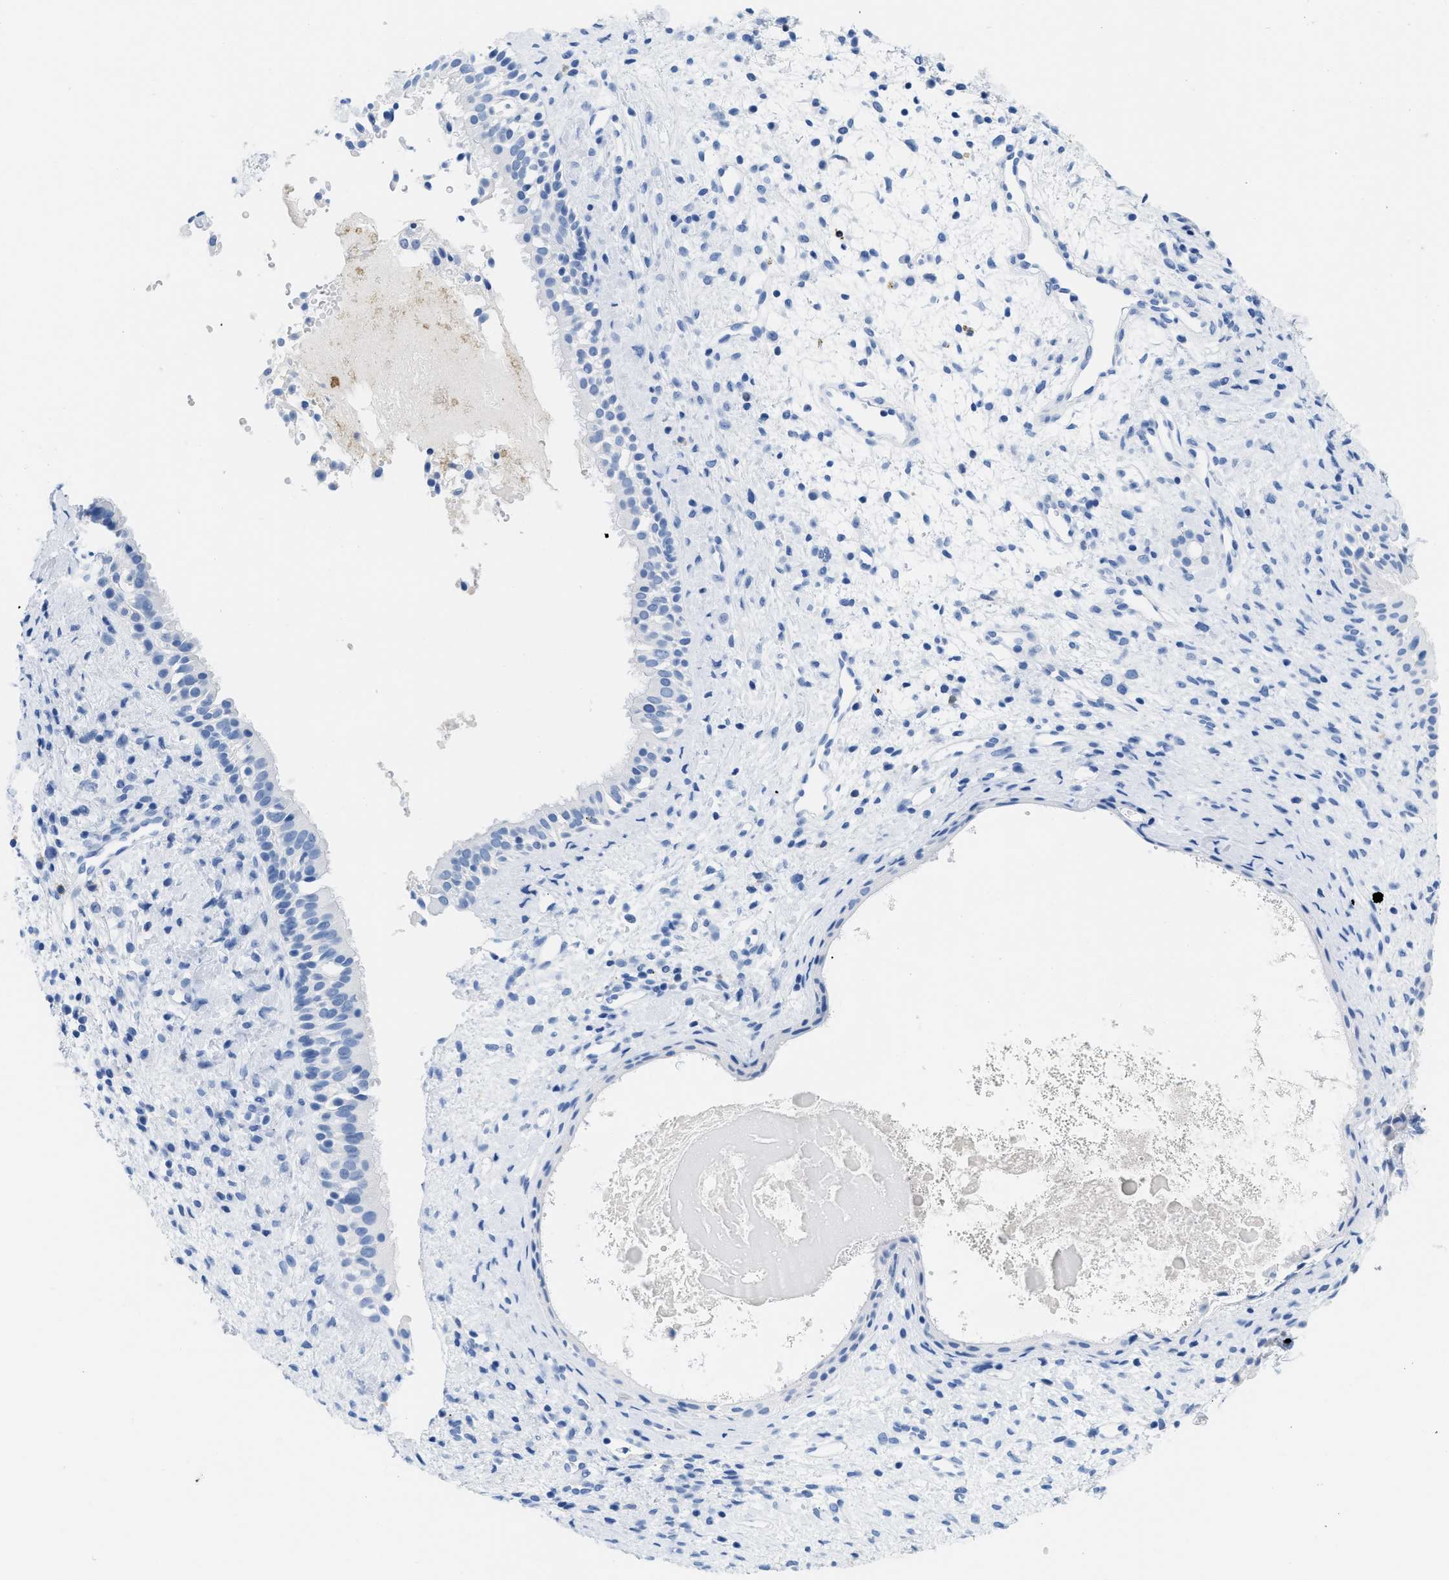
{"staining": {"intensity": "negative", "quantity": "none", "location": "none"}, "tissue": "nasopharynx", "cell_type": "Respiratory epithelial cells", "image_type": "normal", "snomed": [{"axis": "morphology", "description": "Normal tissue, NOS"}, {"axis": "topography", "description": "Nasopharynx"}], "caption": "Image shows no protein staining in respiratory epithelial cells of benign nasopharynx.", "gene": "CR1", "patient": {"sex": "male", "age": 22}}